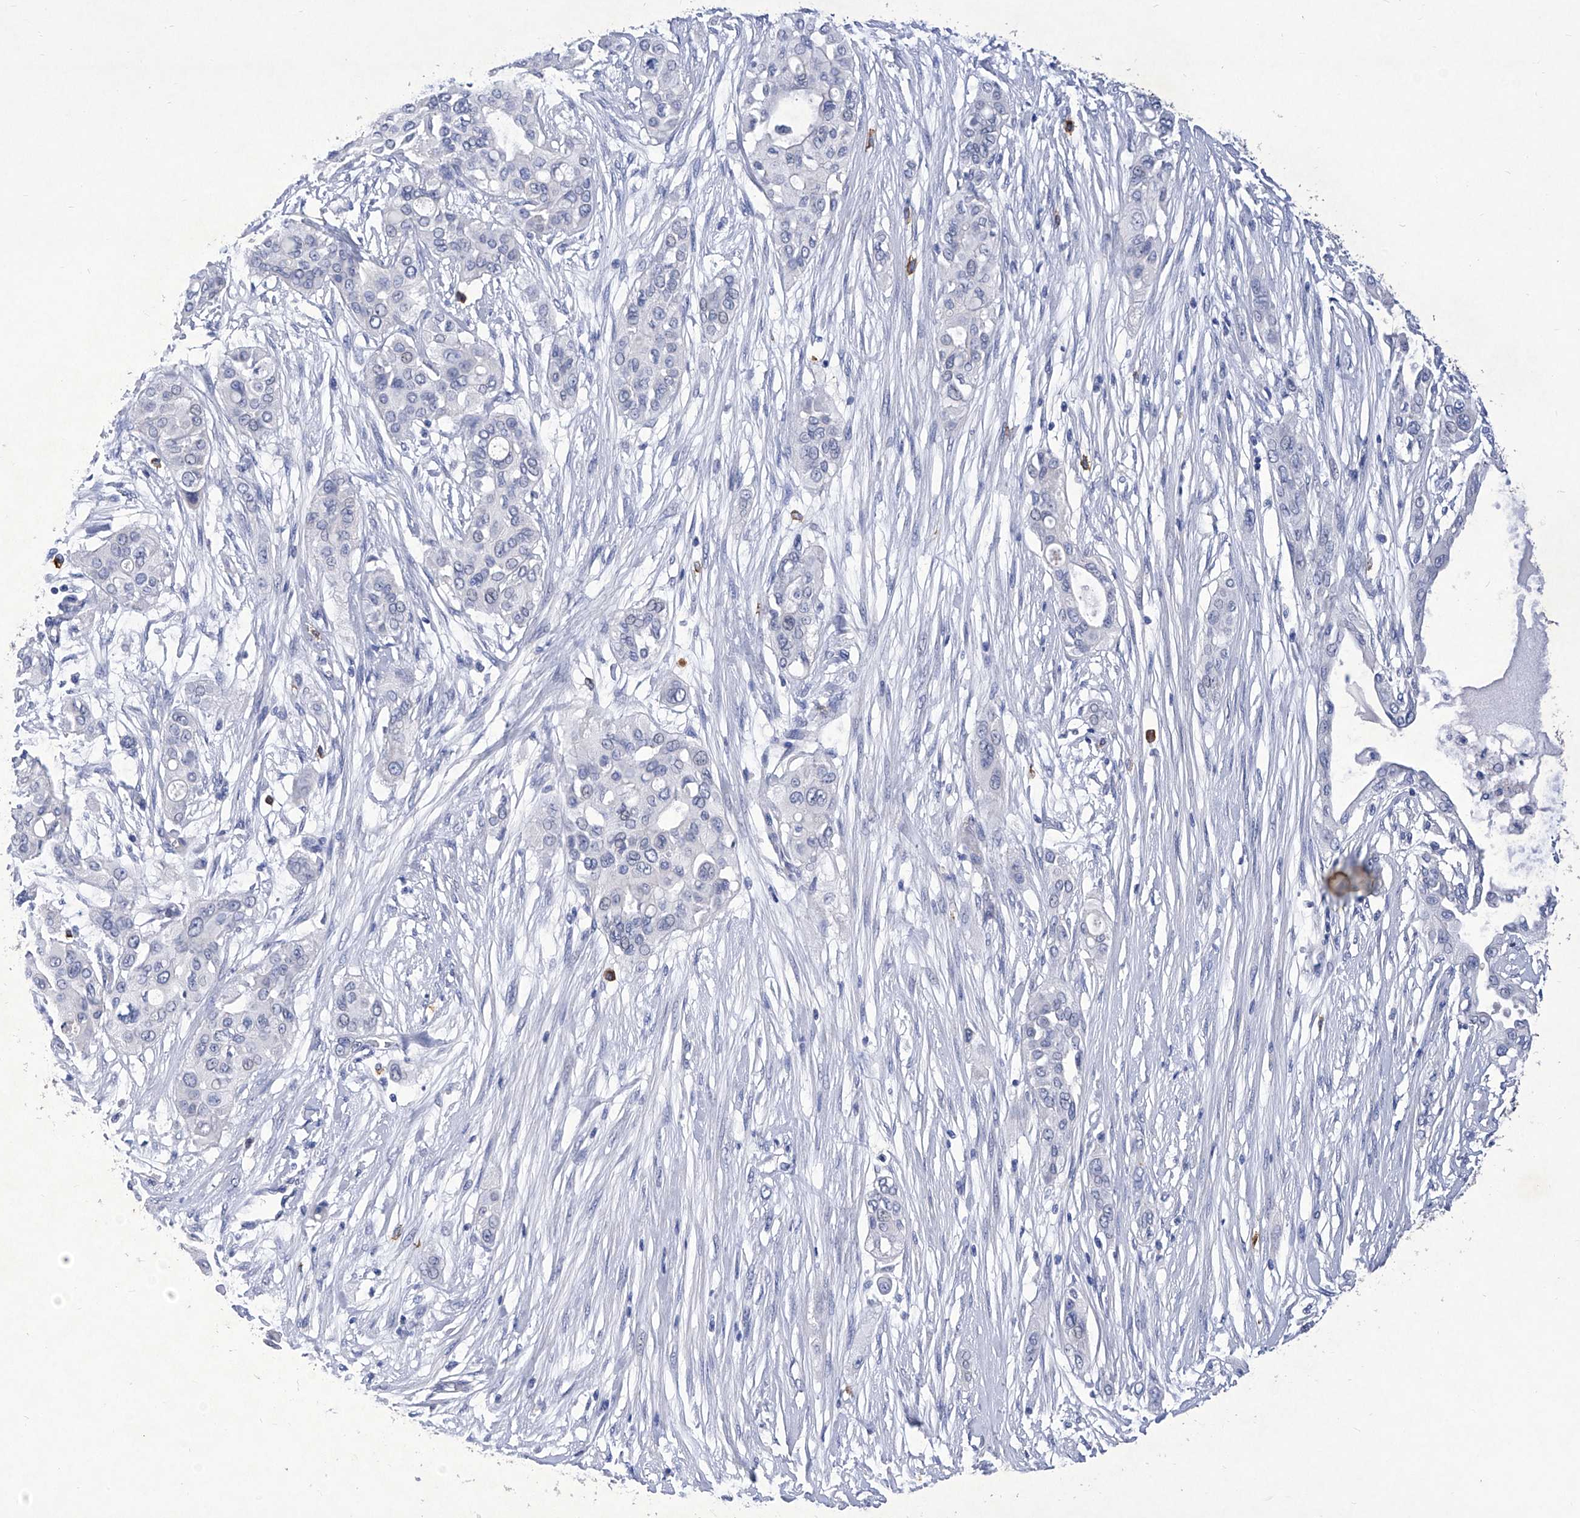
{"staining": {"intensity": "negative", "quantity": "none", "location": "none"}, "tissue": "pancreatic cancer", "cell_type": "Tumor cells", "image_type": "cancer", "snomed": [{"axis": "morphology", "description": "Adenocarcinoma, NOS"}, {"axis": "topography", "description": "Pancreas"}], "caption": "DAB (3,3'-diaminobenzidine) immunohistochemical staining of human adenocarcinoma (pancreatic) shows no significant positivity in tumor cells.", "gene": "IFNL2", "patient": {"sex": "female", "age": 60}}